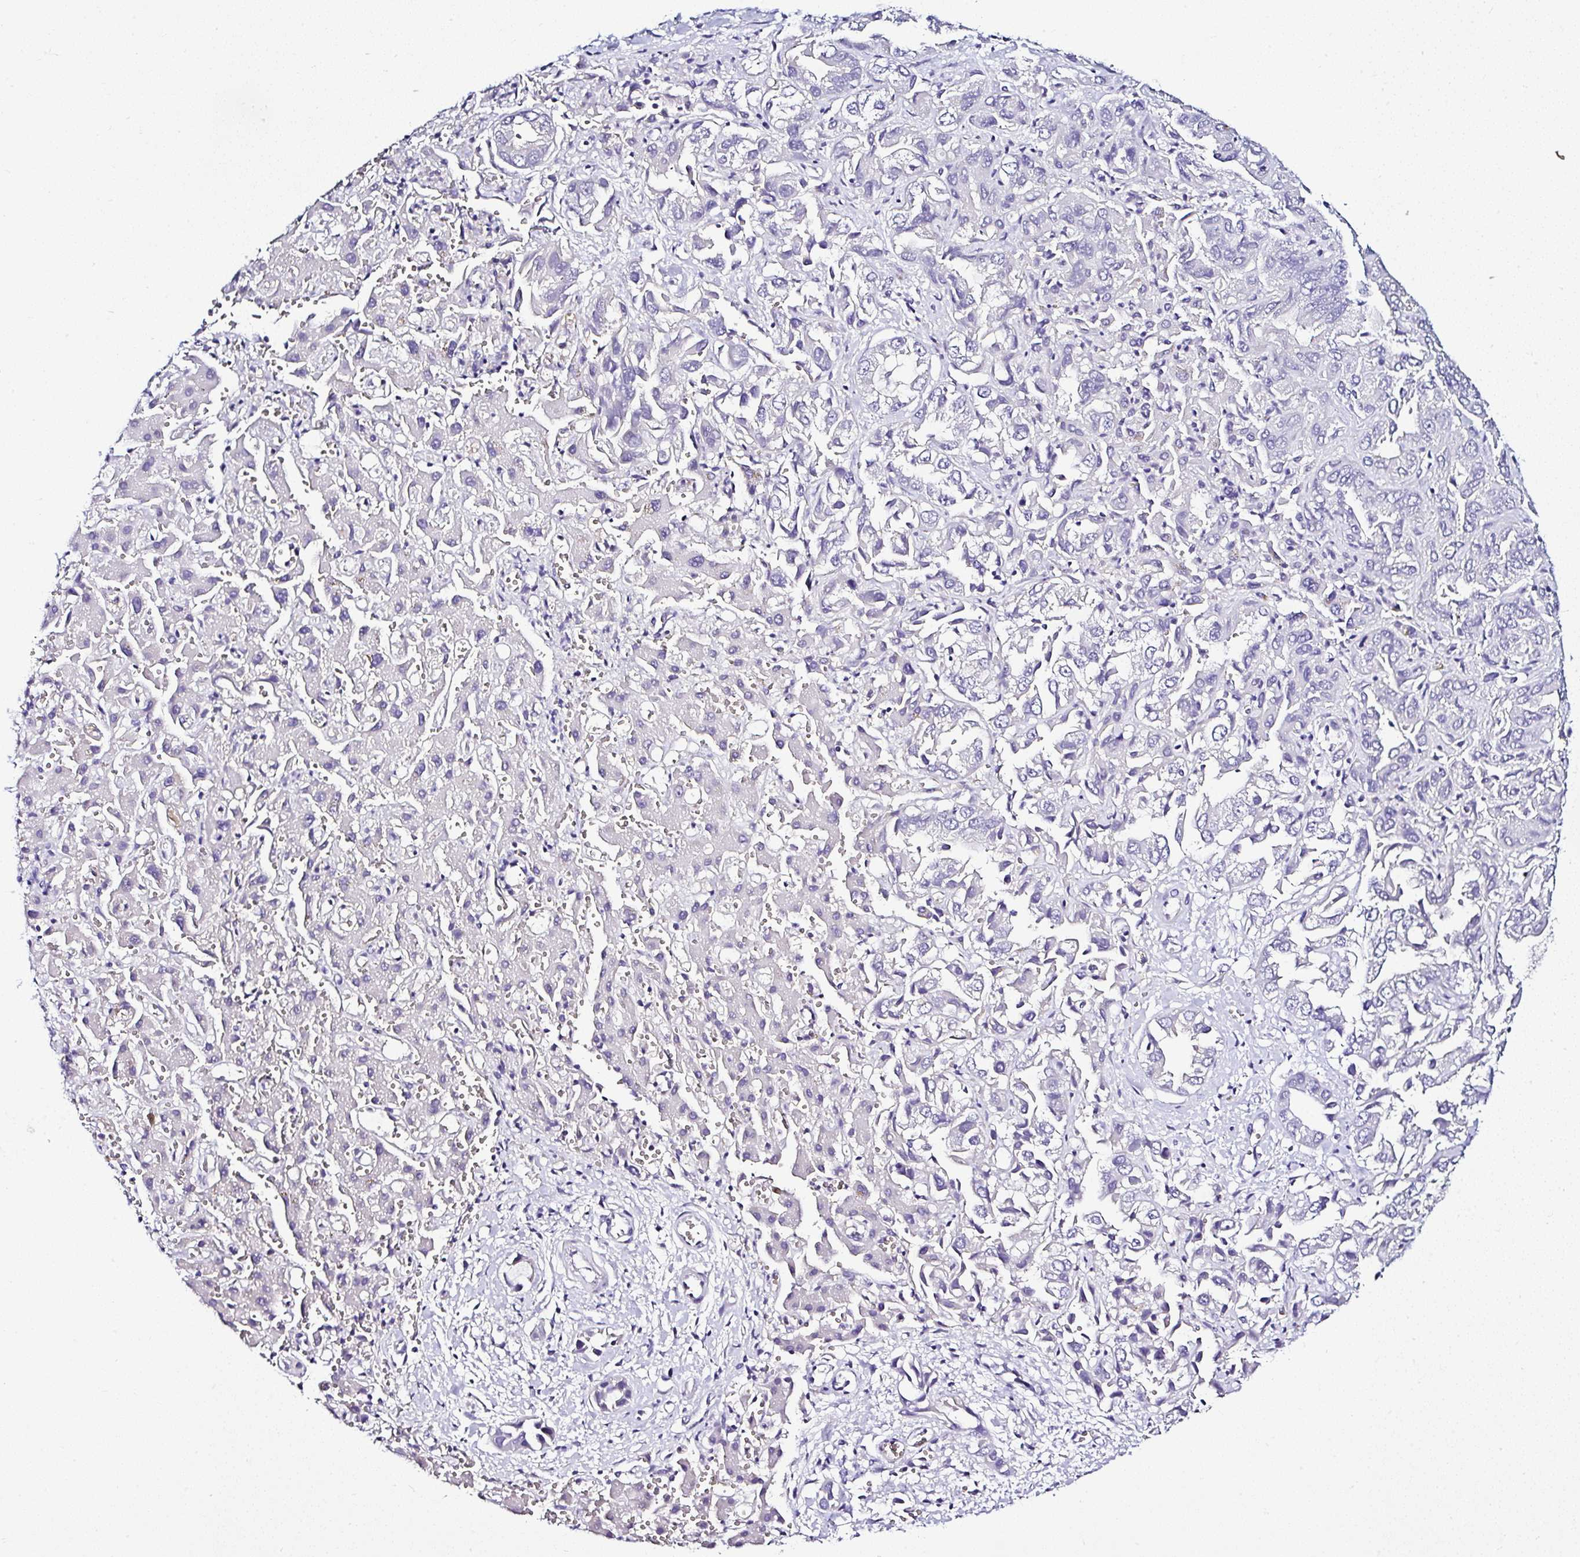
{"staining": {"intensity": "negative", "quantity": "none", "location": "none"}, "tissue": "liver cancer", "cell_type": "Tumor cells", "image_type": "cancer", "snomed": [{"axis": "morphology", "description": "Cholangiocarcinoma"}, {"axis": "topography", "description": "Liver"}], "caption": "This is a micrograph of immunohistochemistry (IHC) staining of cholangiocarcinoma (liver), which shows no expression in tumor cells.", "gene": "DEPDC5", "patient": {"sex": "female", "age": 52}}